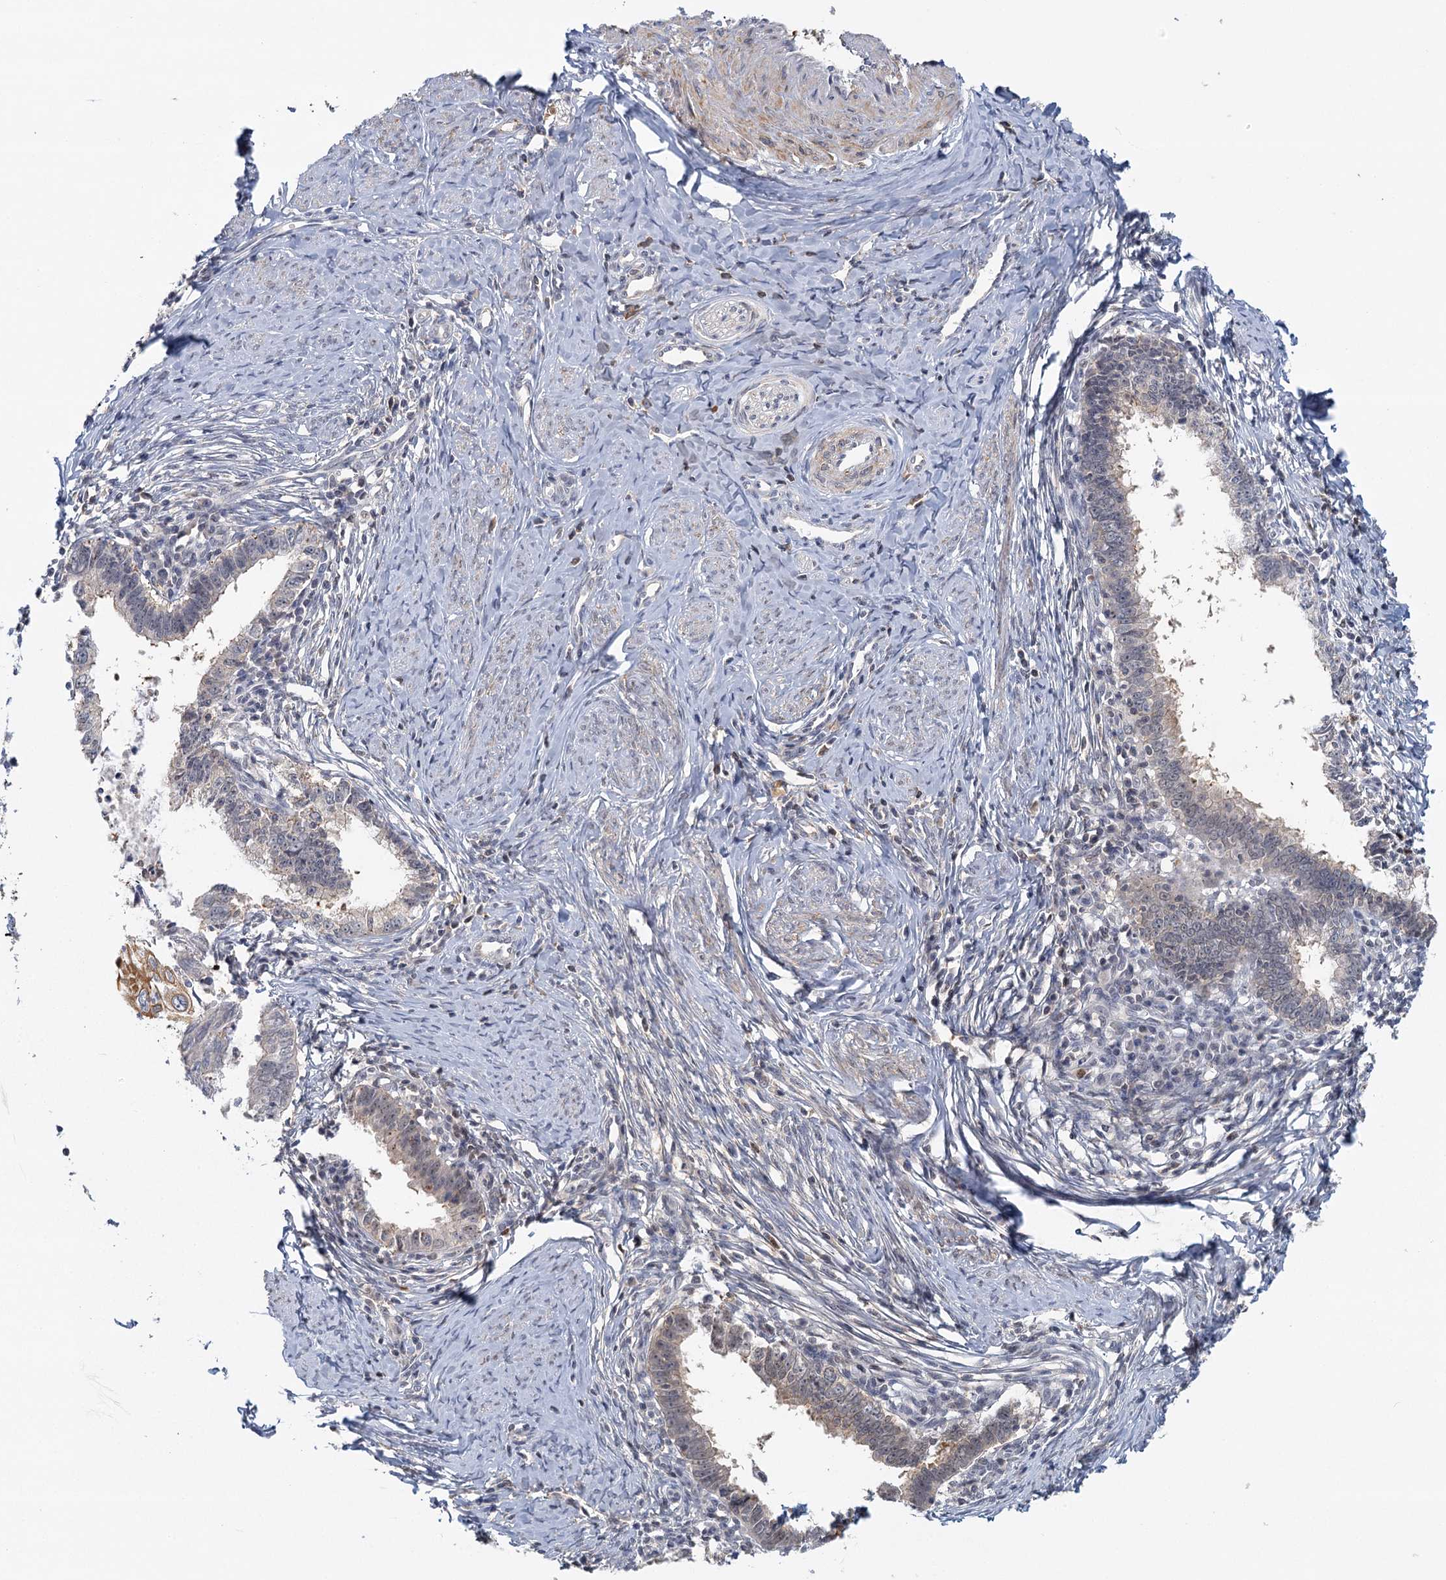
{"staining": {"intensity": "negative", "quantity": "none", "location": "none"}, "tissue": "cervical cancer", "cell_type": "Tumor cells", "image_type": "cancer", "snomed": [{"axis": "morphology", "description": "Adenocarcinoma, NOS"}, {"axis": "topography", "description": "Cervix"}], "caption": "The histopathology image shows no staining of tumor cells in adenocarcinoma (cervical).", "gene": "GPATCH11", "patient": {"sex": "female", "age": 36}}